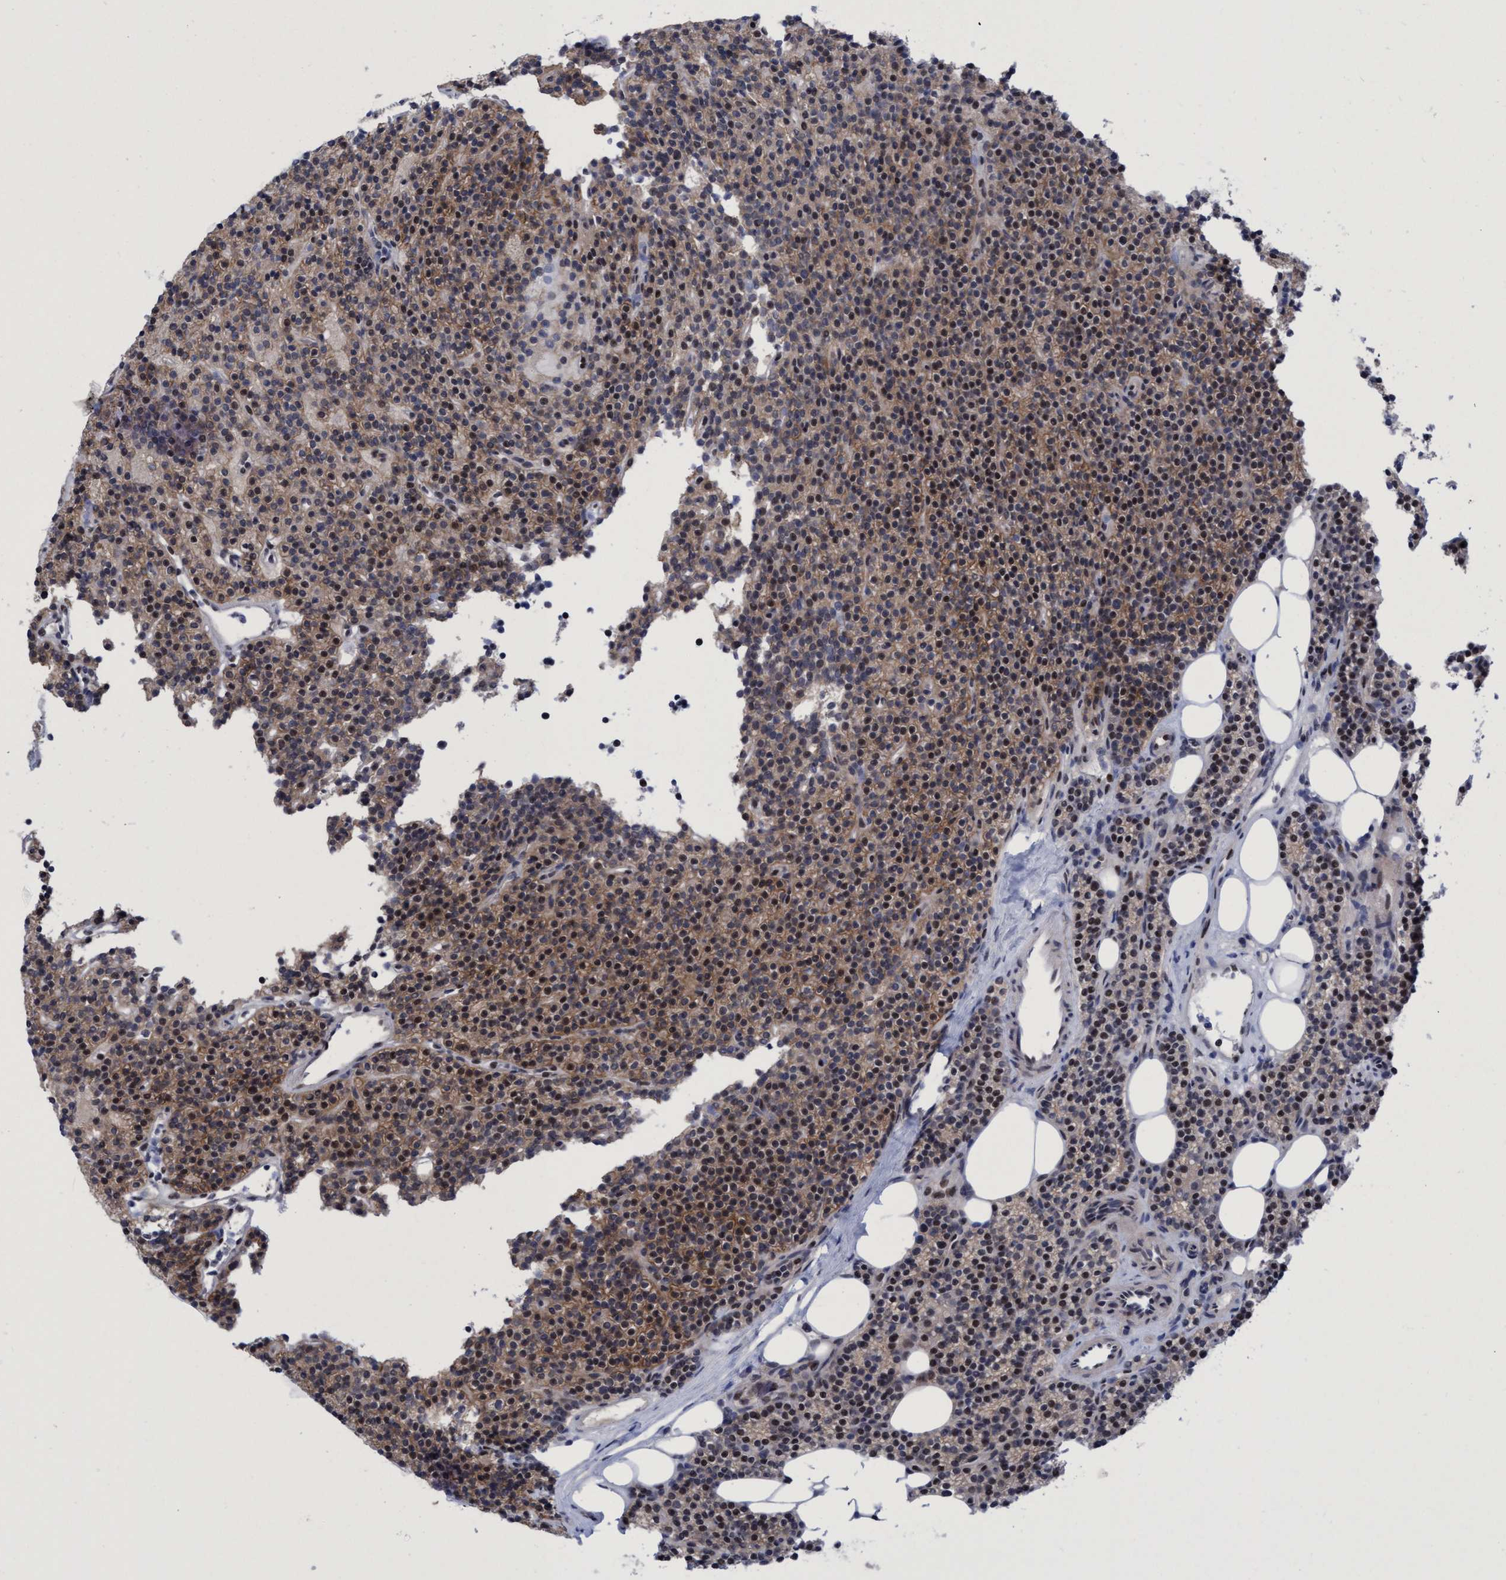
{"staining": {"intensity": "moderate", "quantity": ">75%", "location": "cytoplasmic/membranous,nuclear"}, "tissue": "parathyroid gland", "cell_type": "Glandular cells", "image_type": "normal", "snomed": [{"axis": "morphology", "description": "Normal tissue, NOS"}, {"axis": "topography", "description": "Parathyroid gland"}], "caption": "Moderate cytoplasmic/membranous,nuclear expression is identified in approximately >75% of glandular cells in benign parathyroid gland. The staining was performed using DAB (3,3'-diaminobenzidine) to visualize the protein expression in brown, while the nuclei were stained in blue with hematoxylin (Magnification: 20x).", "gene": "C9orf78", "patient": {"sex": "male", "age": 75}}